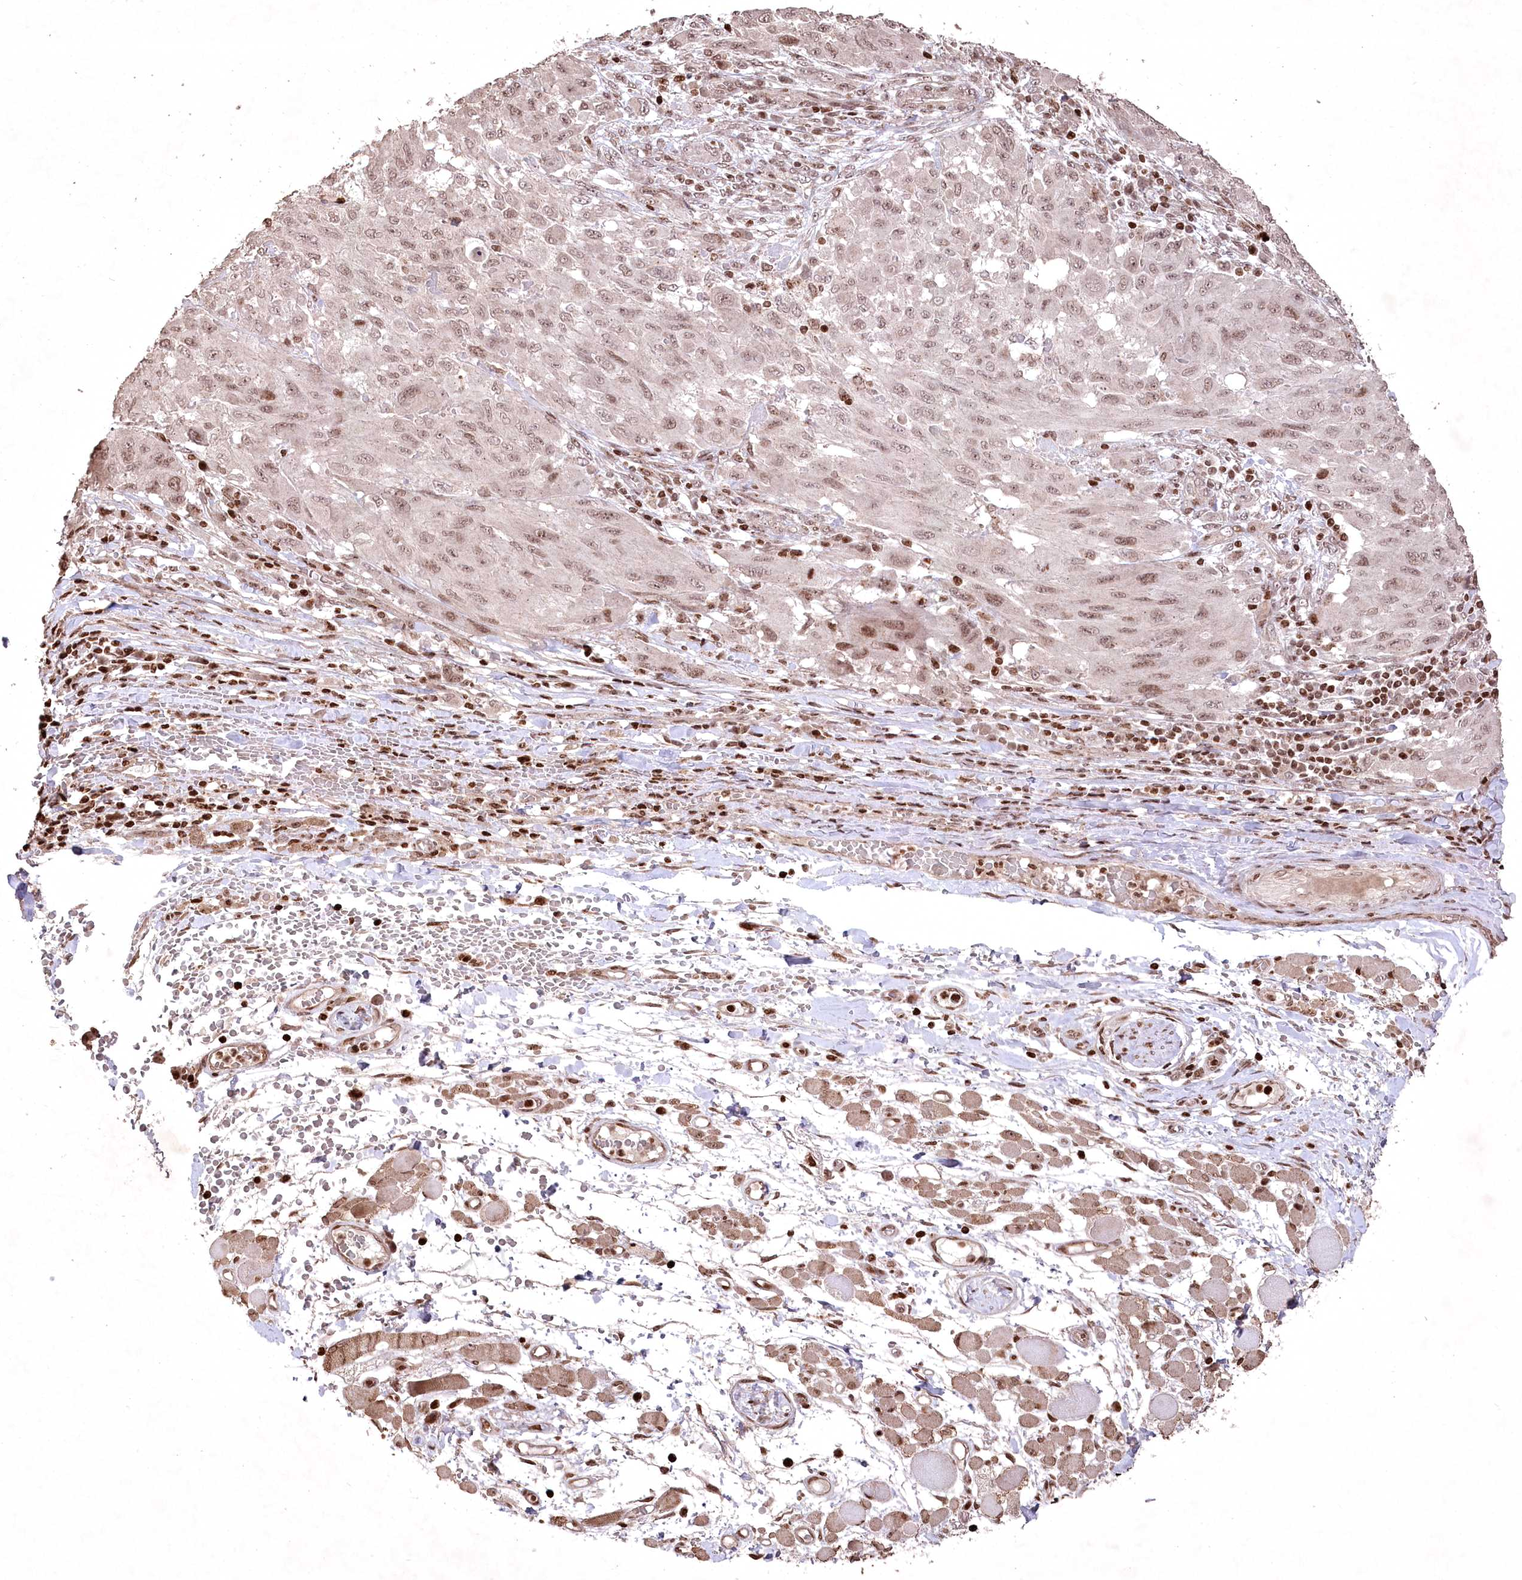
{"staining": {"intensity": "weak", "quantity": ">75%", "location": "nuclear"}, "tissue": "melanoma", "cell_type": "Tumor cells", "image_type": "cancer", "snomed": [{"axis": "morphology", "description": "Malignant melanoma, NOS"}, {"axis": "topography", "description": "Skin"}], "caption": "Human melanoma stained with a brown dye exhibits weak nuclear positive positivity in about >75% of tumor cells.", "gene": "CCSER2", "patient": {"sex": "female", "age": 91}}